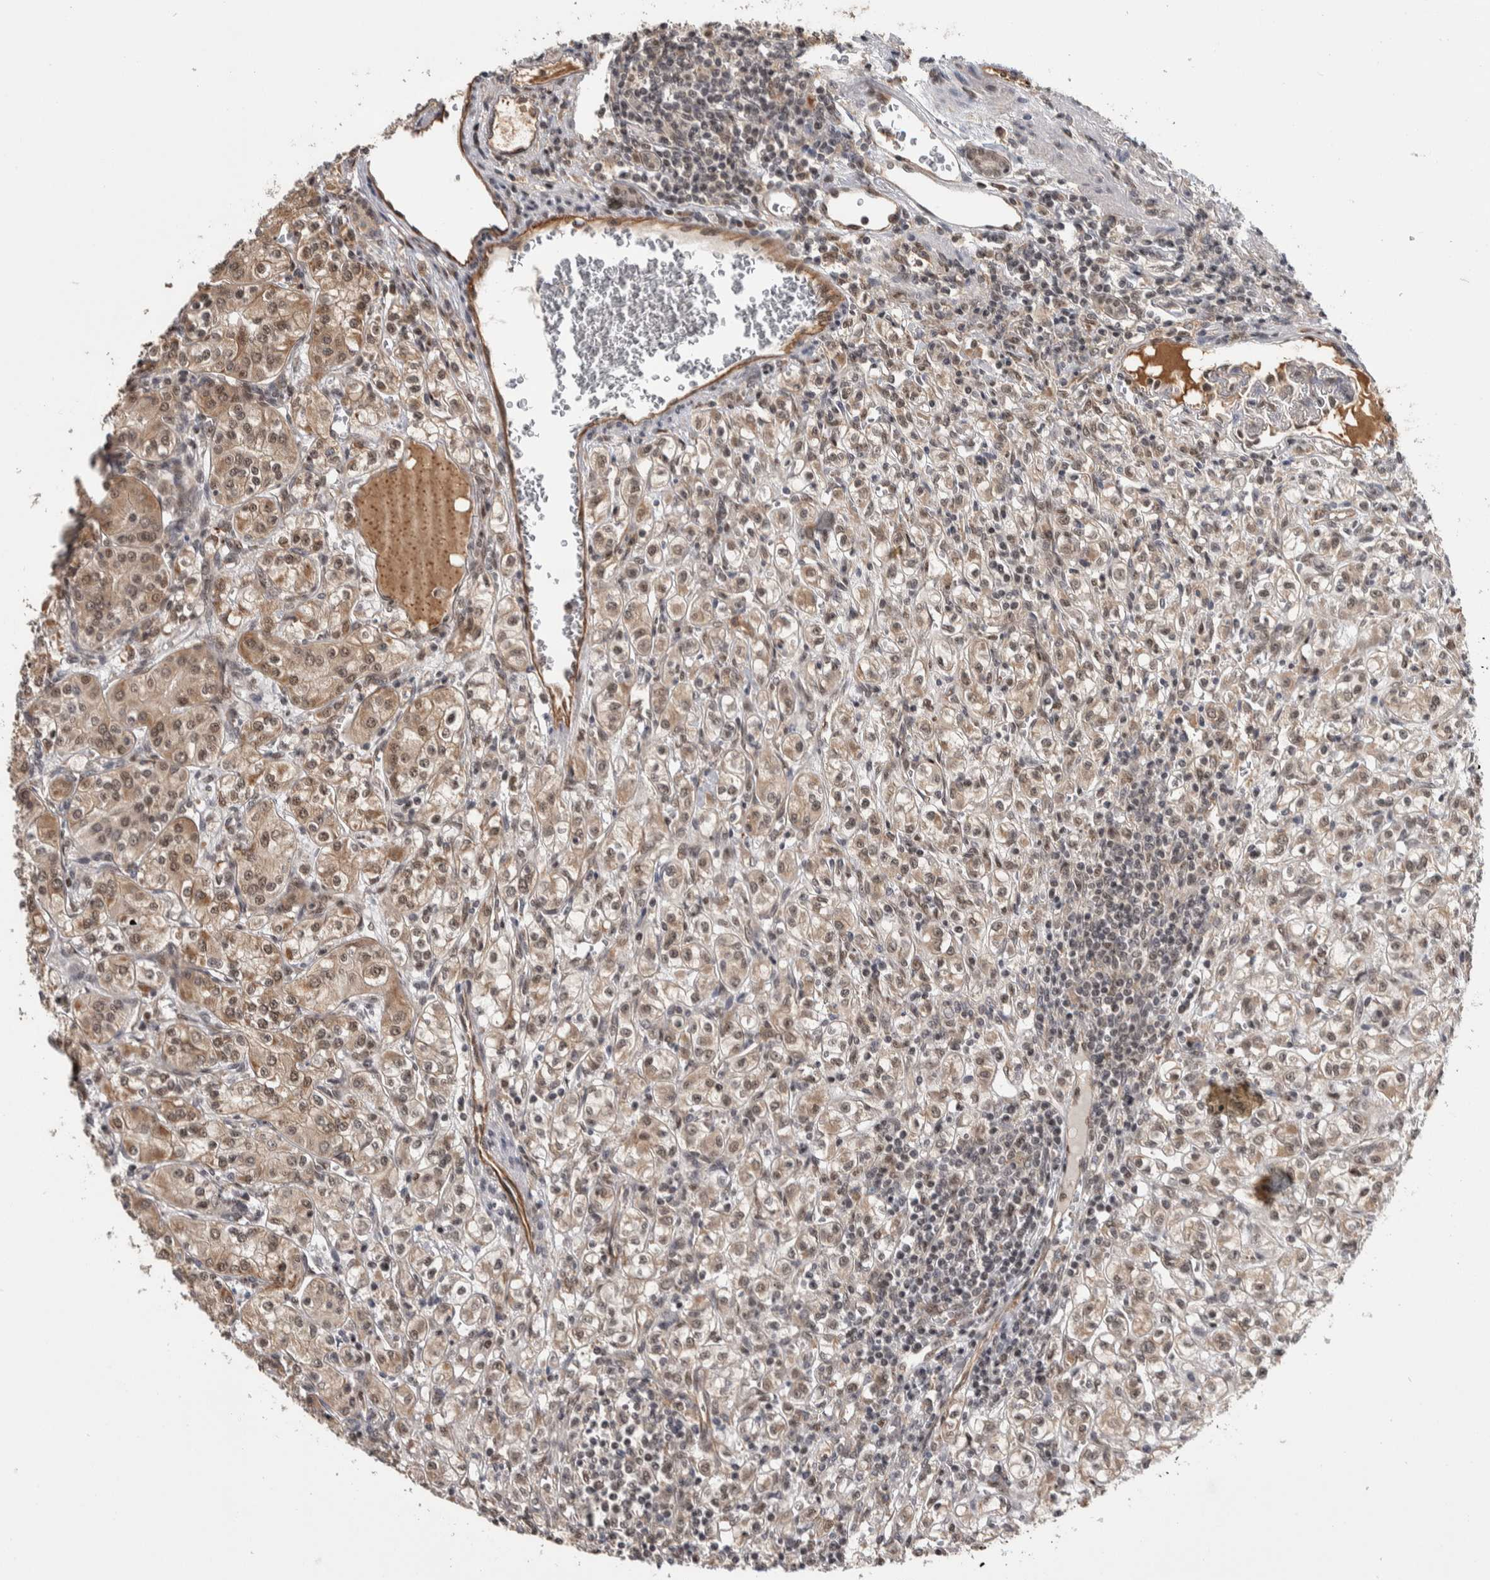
{"staining": {"intensity": "weak", "quantity": ">75%", "location": "cytoplasmic/membranous,nuclear"}, "tissue": "renal cancer", "cell_type": "Tumor cells", "image_type": "cancer", "snomed": [{"axis": "morphology", "description": "Adenocarcinoma, NOS"}, {"axis": "topography", "description": "Kidney"}], "caption": "Protein staining of adenocarcinoma (renal) tissue demonstrates weak cytoplasmic/membranous and nuclear staining in about >75% of tumor cells.", "gene": "PRDM4", "patient": {"sex": "male", "age": 77}}